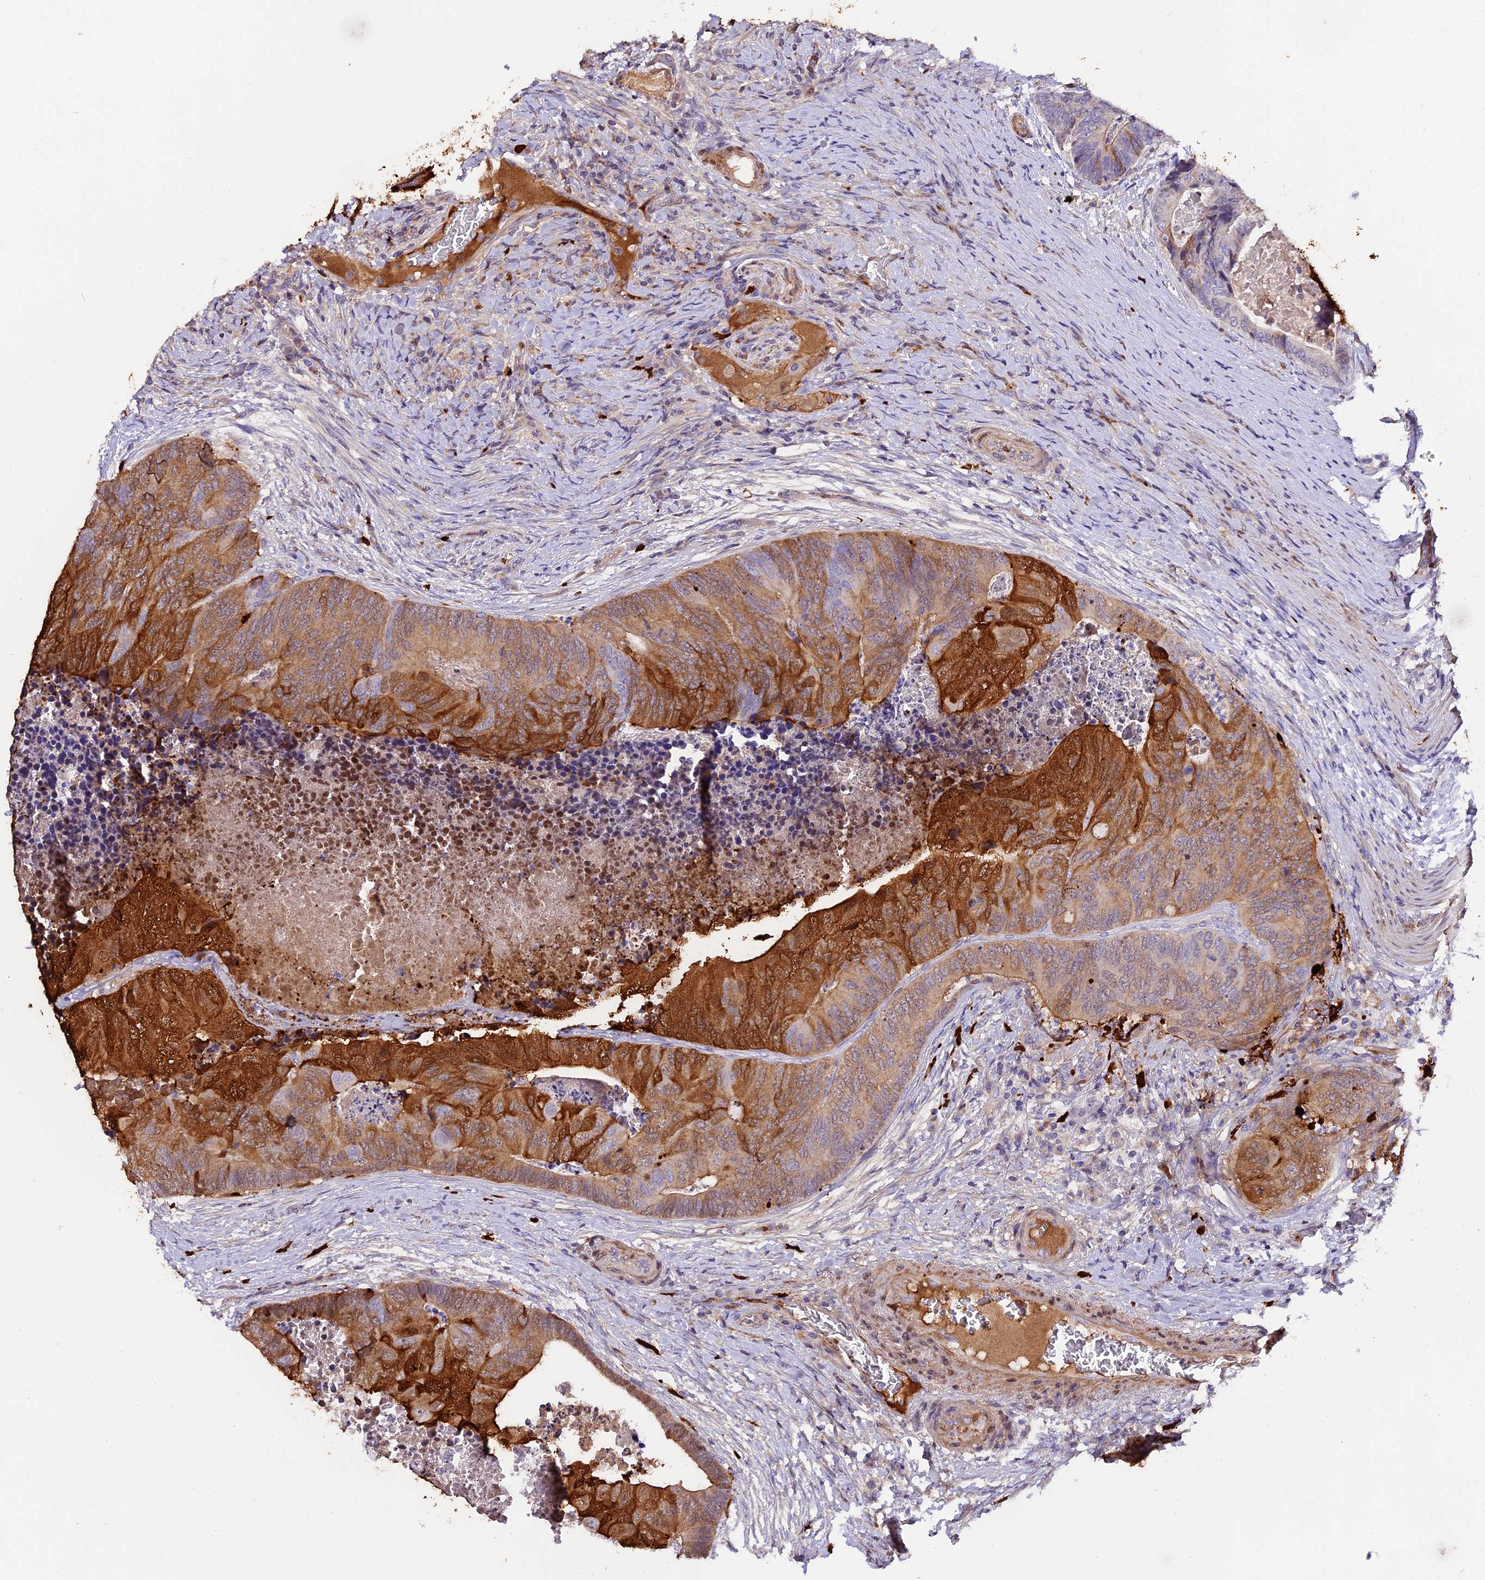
{"staining": {"intensity": "strong", "quantity": "25%-75%", "location": "cytoplasmic/membranous"}, "tissue": "colorectal cancer", "cell_type": "Tumor cells", "image_type": "cancer", "snomed": [{"axis": "morphology", "description": "Adenocarcinoma, NOS"}, {"axis": "topography", "description": "Colon"}], "caption": "Tumor cells show strong cytoplasmic/membranous positivity in approximately 25%-75% of cells in colorectal adenocarcinoma. (DAB IHC, brown staining for protein, blue staining for nuclei).", "gene": "MAP3K7CL", "patient": {"sex": "female", "age": 67}}